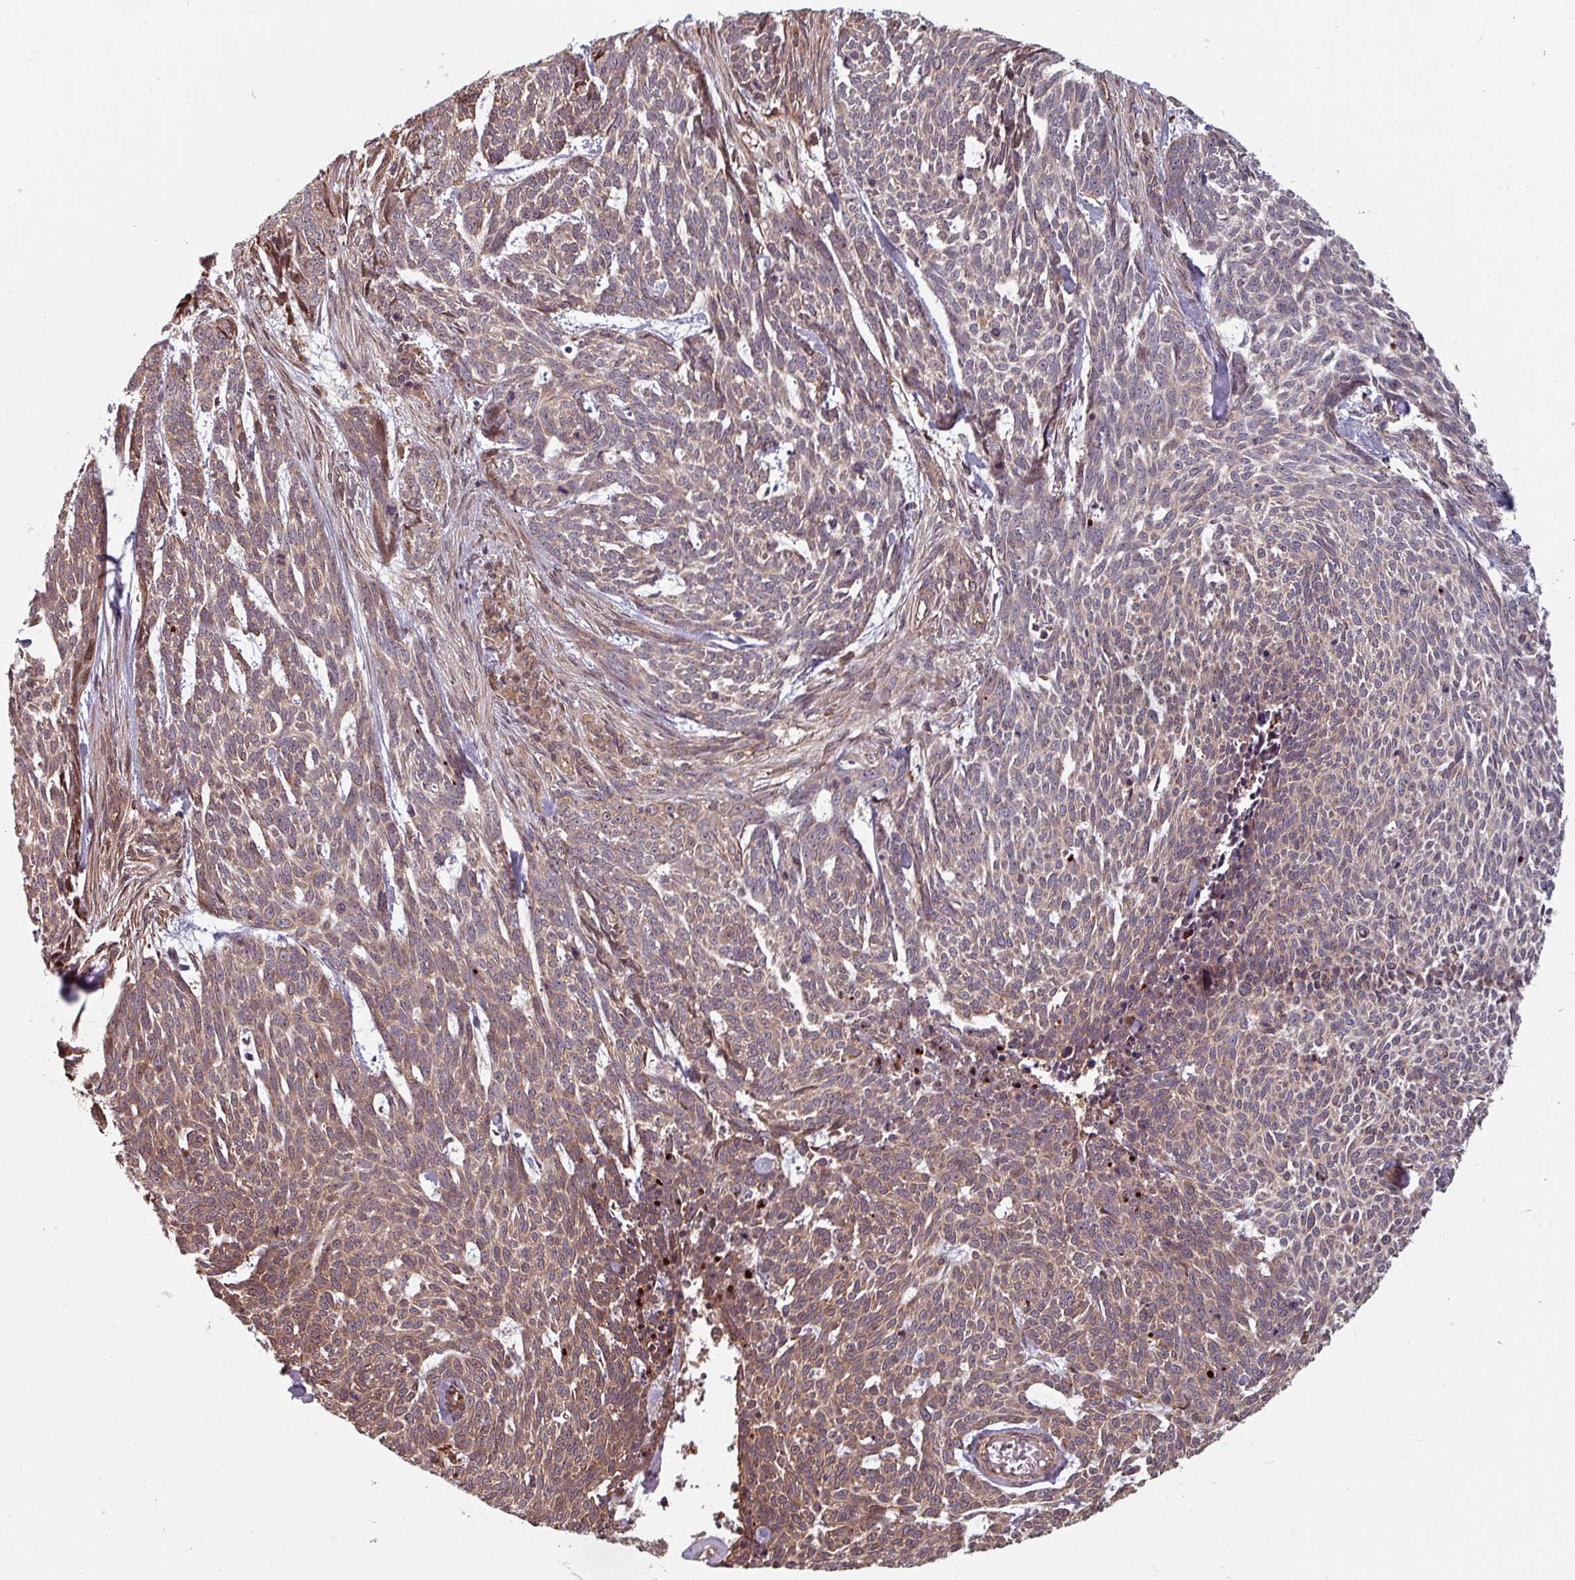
{"staining": {"intensity": "moderate", "quantity": ">75%", "location": "cytoplasmic/membranous"}, "tissue": "skin cancer", "cell_type": "Tumor cells", "image_type": "cancer", "snomed": [{"axis": "morphology", "description": "Basal cell carcinoma"}, {"axis": "topography", "description": "Skin"}], "caption": "Immunohistochemistry (IHC) staining of skin basal cell carcinoma, which demonstrates medium levels of moderate cytoplasmic/membranous staining in about >75% of tumor cells indicating moderate cytoplasmic/membranous protein staining. The staining was performed using DAB (3,3'-diaminobenzidine) (brown) for protein detection and nuclei were counterstained in hematoxylin (blue).", "gene": "EID1", "patient": {"sex": "female", "age": 93}}